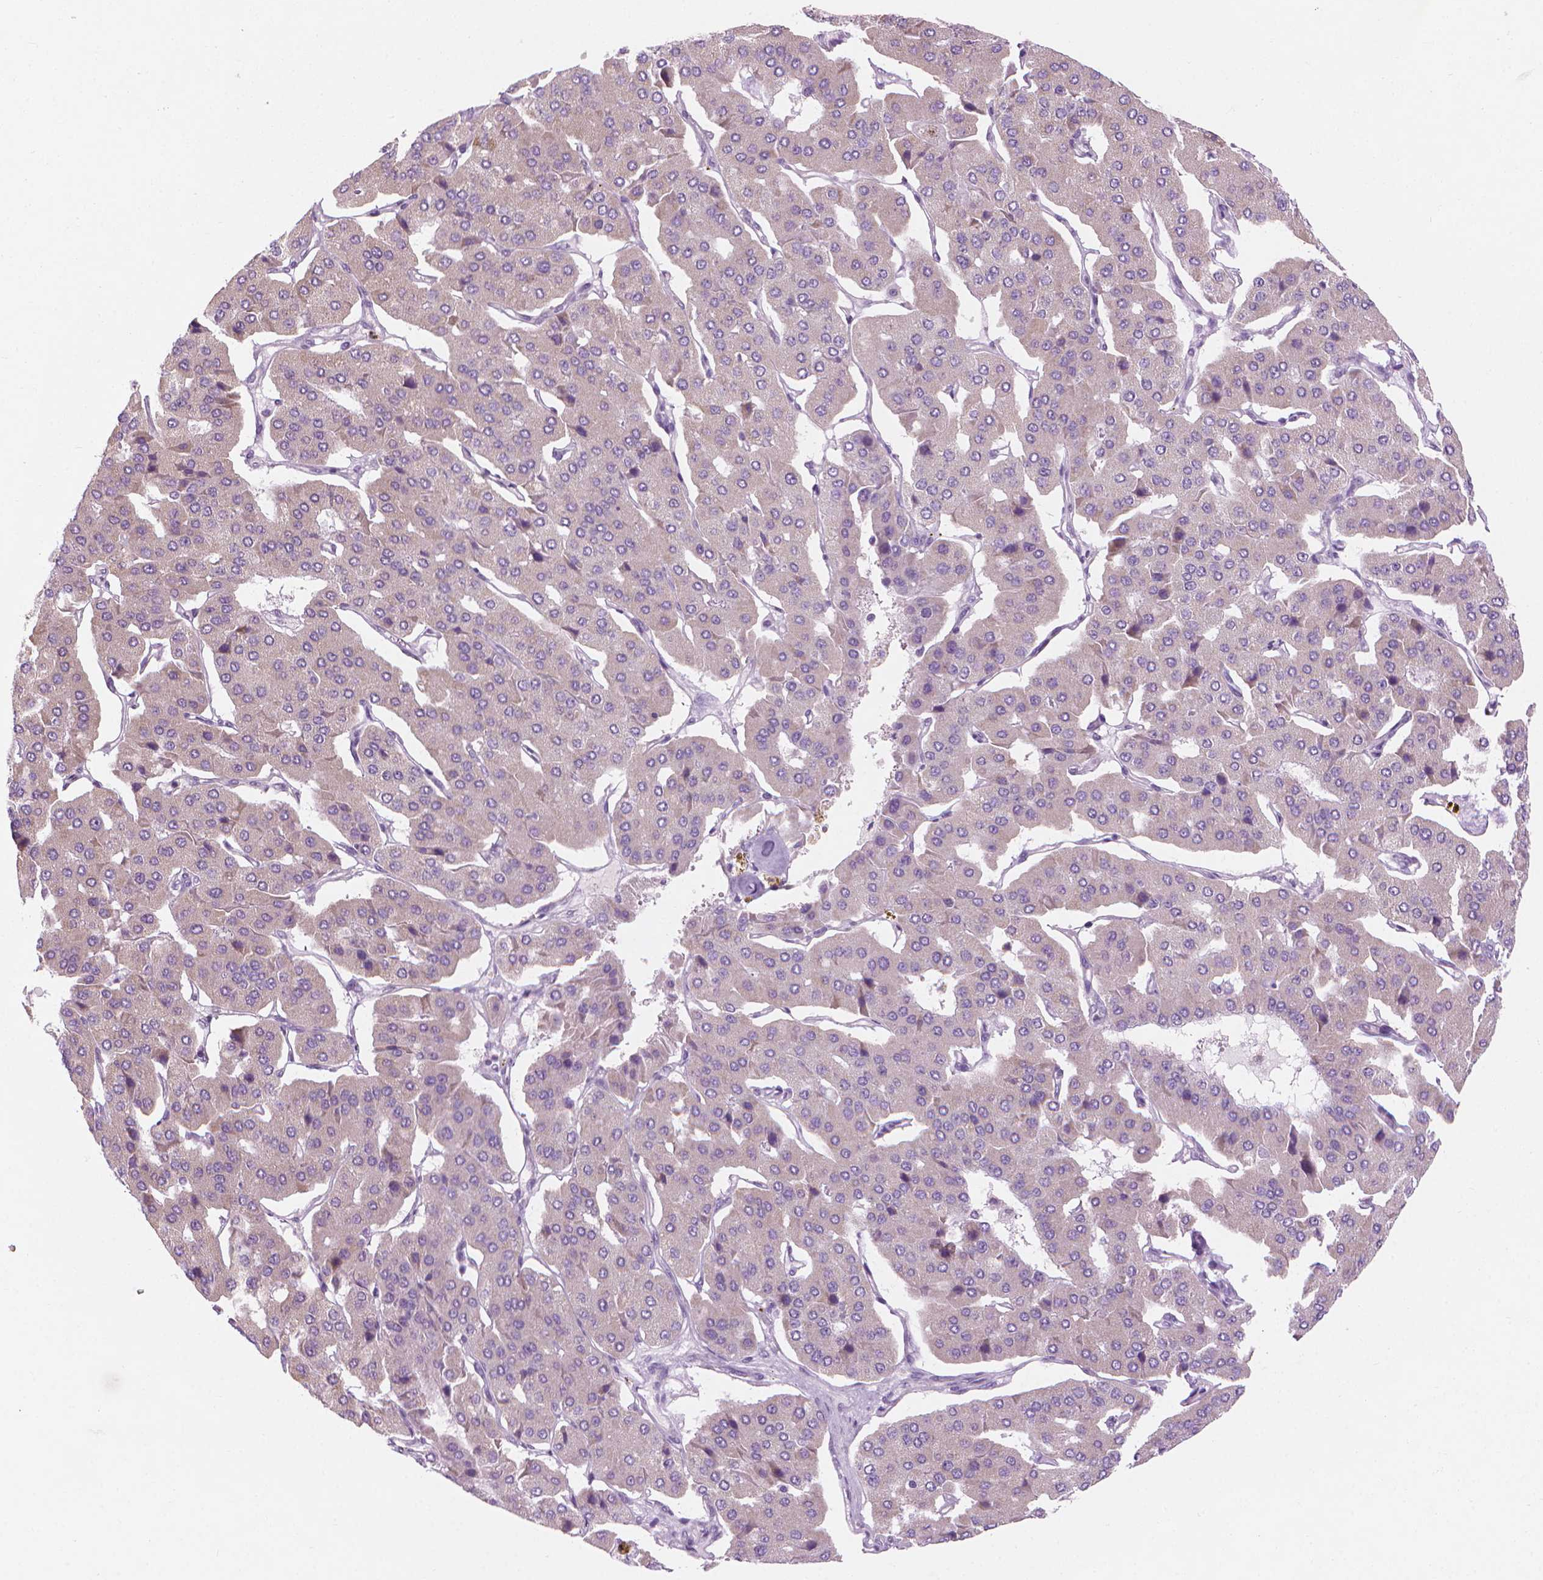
{"staining": {"intensity": "negative", "quantity": "none", "location": "none"}, "tissue": "parathyroid gland", "cell_type": "Glandular cells", "image_type": "normal", "snomed": [{"axis": "morphology", "description": "Normal tissue, NOS"}, {"axis": "morphology", "description": "Adenoma, NOS"}, {"axis": "topography", "description": "Parathyroid gland"}], "caption": "Immunohistochemical staining of unremarkable parathyroid gland exhibits no significant staining in glandular cells.", "gene": "CFAP126", "patient": {"sex": "female", "age": 86}}